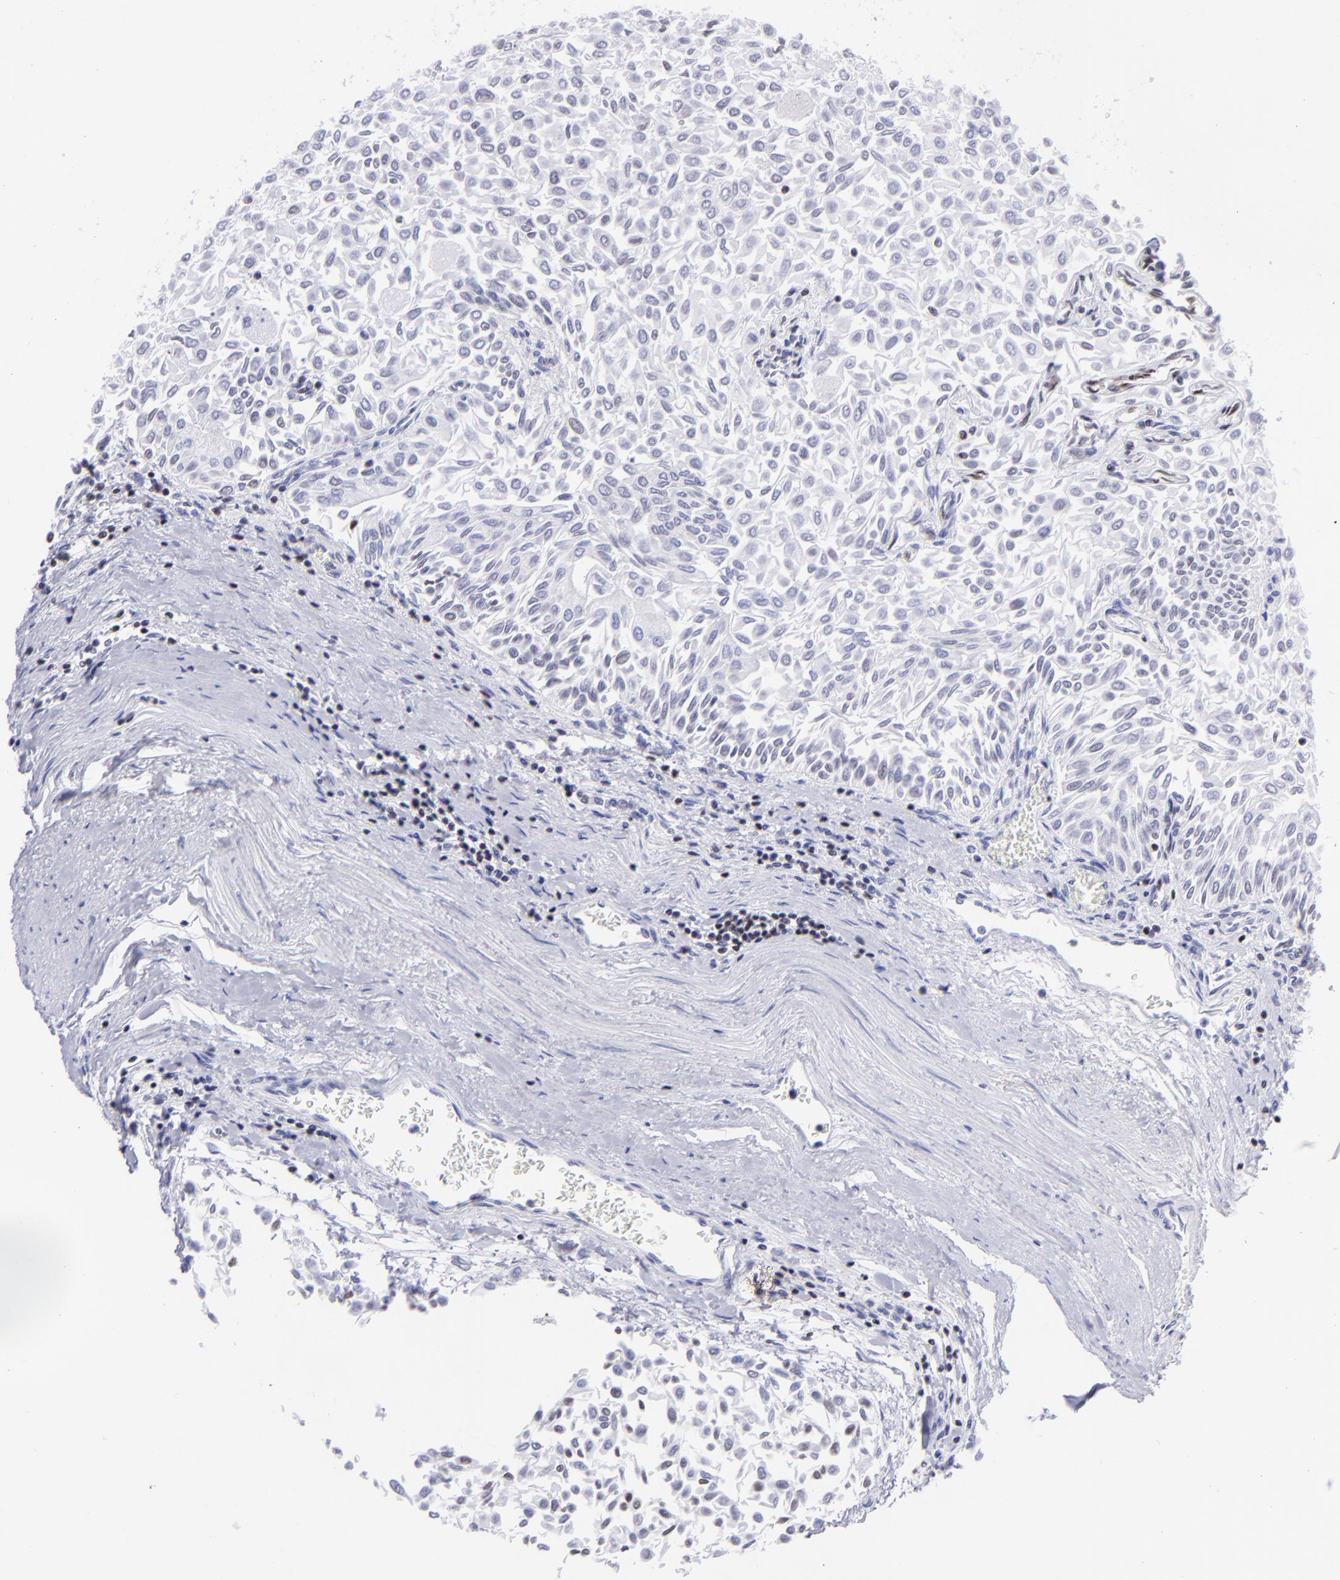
{"staining": {"intensity": "negative", "quantity": "none", "location": "none"}, "tissue": "urothelial cancer", "cell_type": "Tumor cells", "image_type": "cancer", "snomed": [{"axis": "morphology", "description": "Urothelial carcinoma, Low grade"}, {"axis": "topography", "description": "Urinary bladder"}], "caption": "The photomicrograph displays no staining of tumor cells in urothelial carcinoma (low-grade).", "gene": "ETS1", "patient": {"sex": "male", "age": 64}}